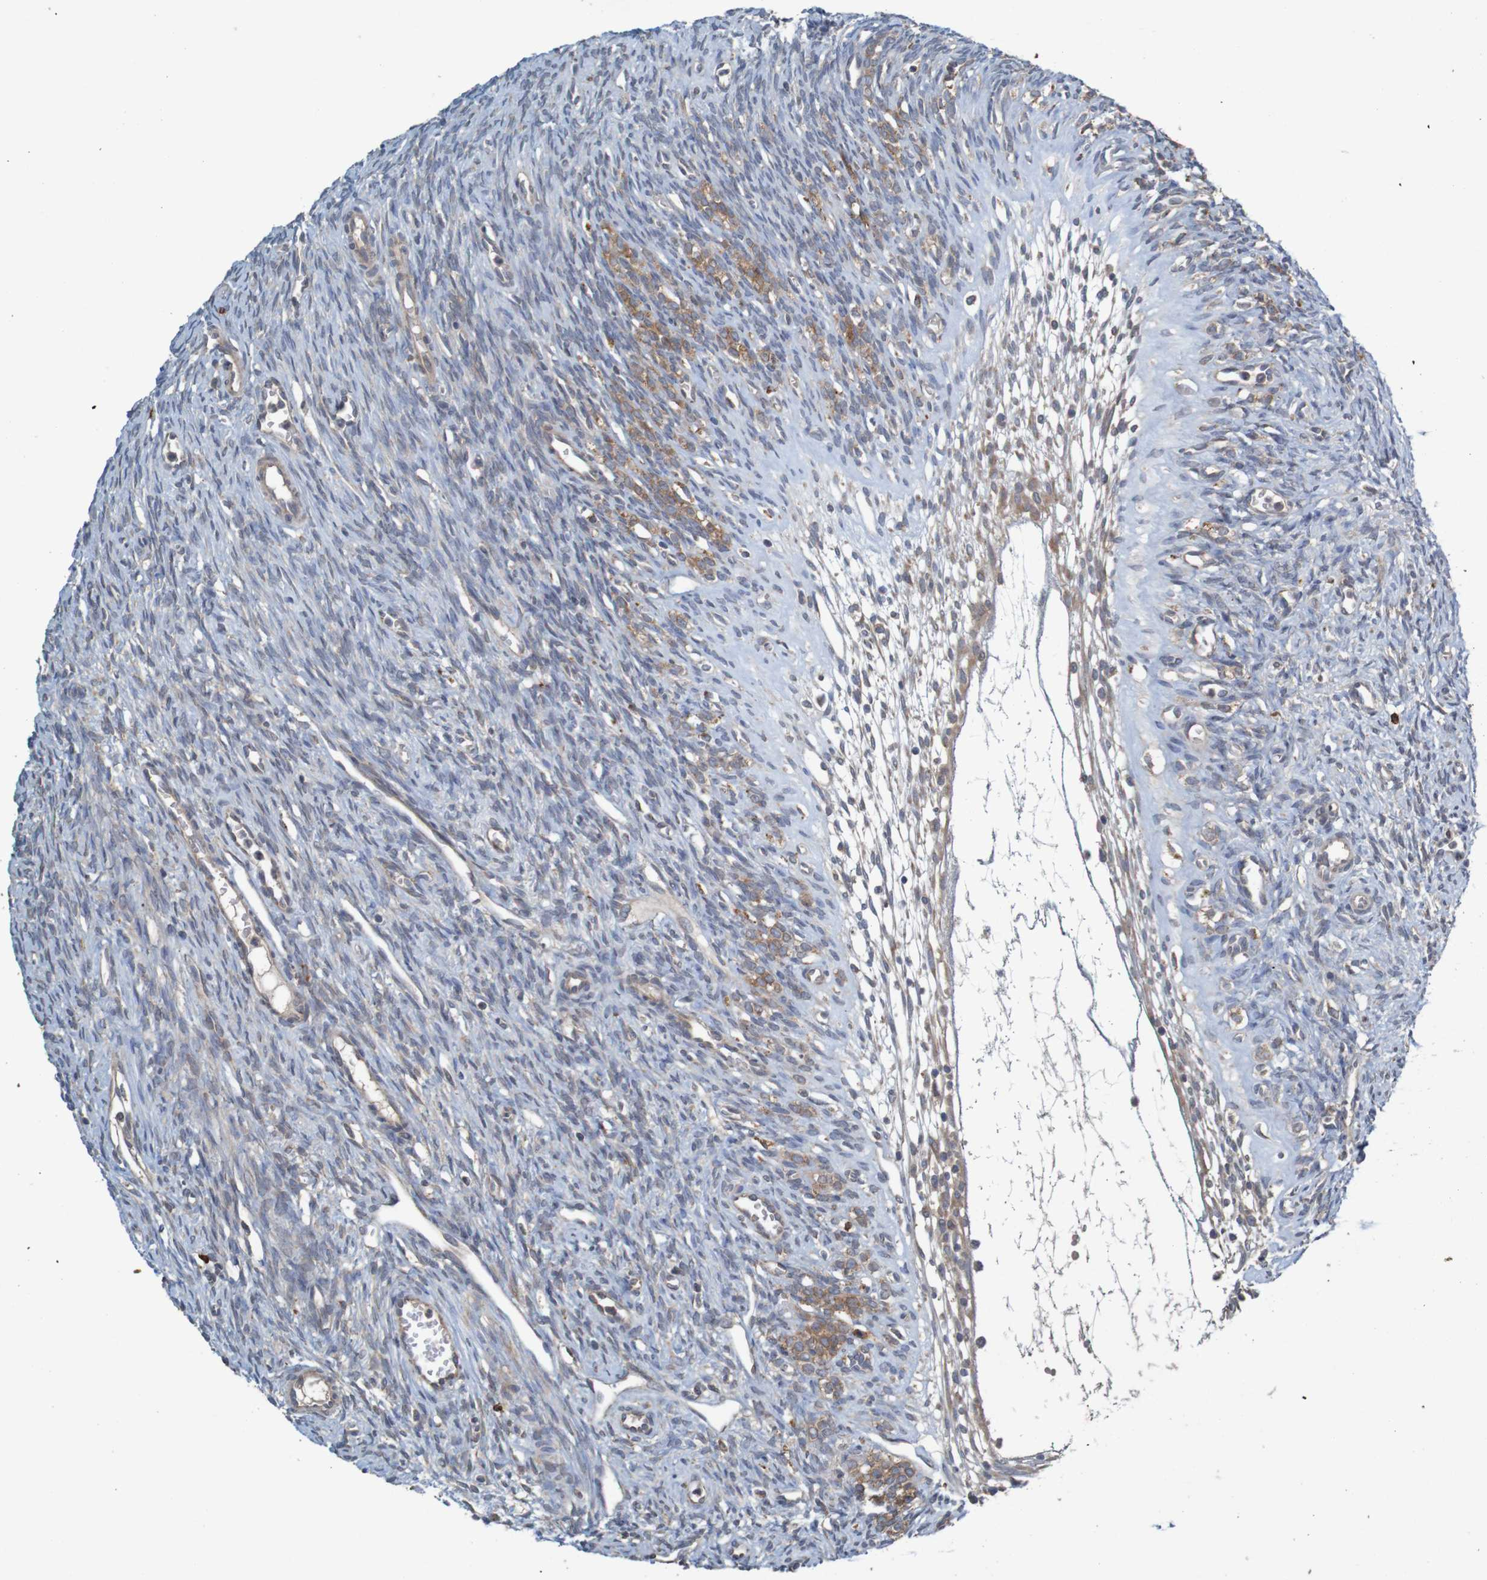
{"staining": {"intensity": "moderate", "quantity": ">75%", "location": "cytoplasmic/membranous"}, "tissue": "ovary", "cell_type": "Follicle cells", "image_type": "normal", "snomed": [{"axis": "morphology", "description": "Normal tissue, NOS"}, {"axis": "topography", "description": "Ovary"}], "caption": "Human ovary stained for a protein (brown) demonstrates moderate cytoplasmic/membranous positive expression in approximately >75% of follicle cells.", "gene": "B3GAT2", "patient": {"sex": "female", "age": 33}}